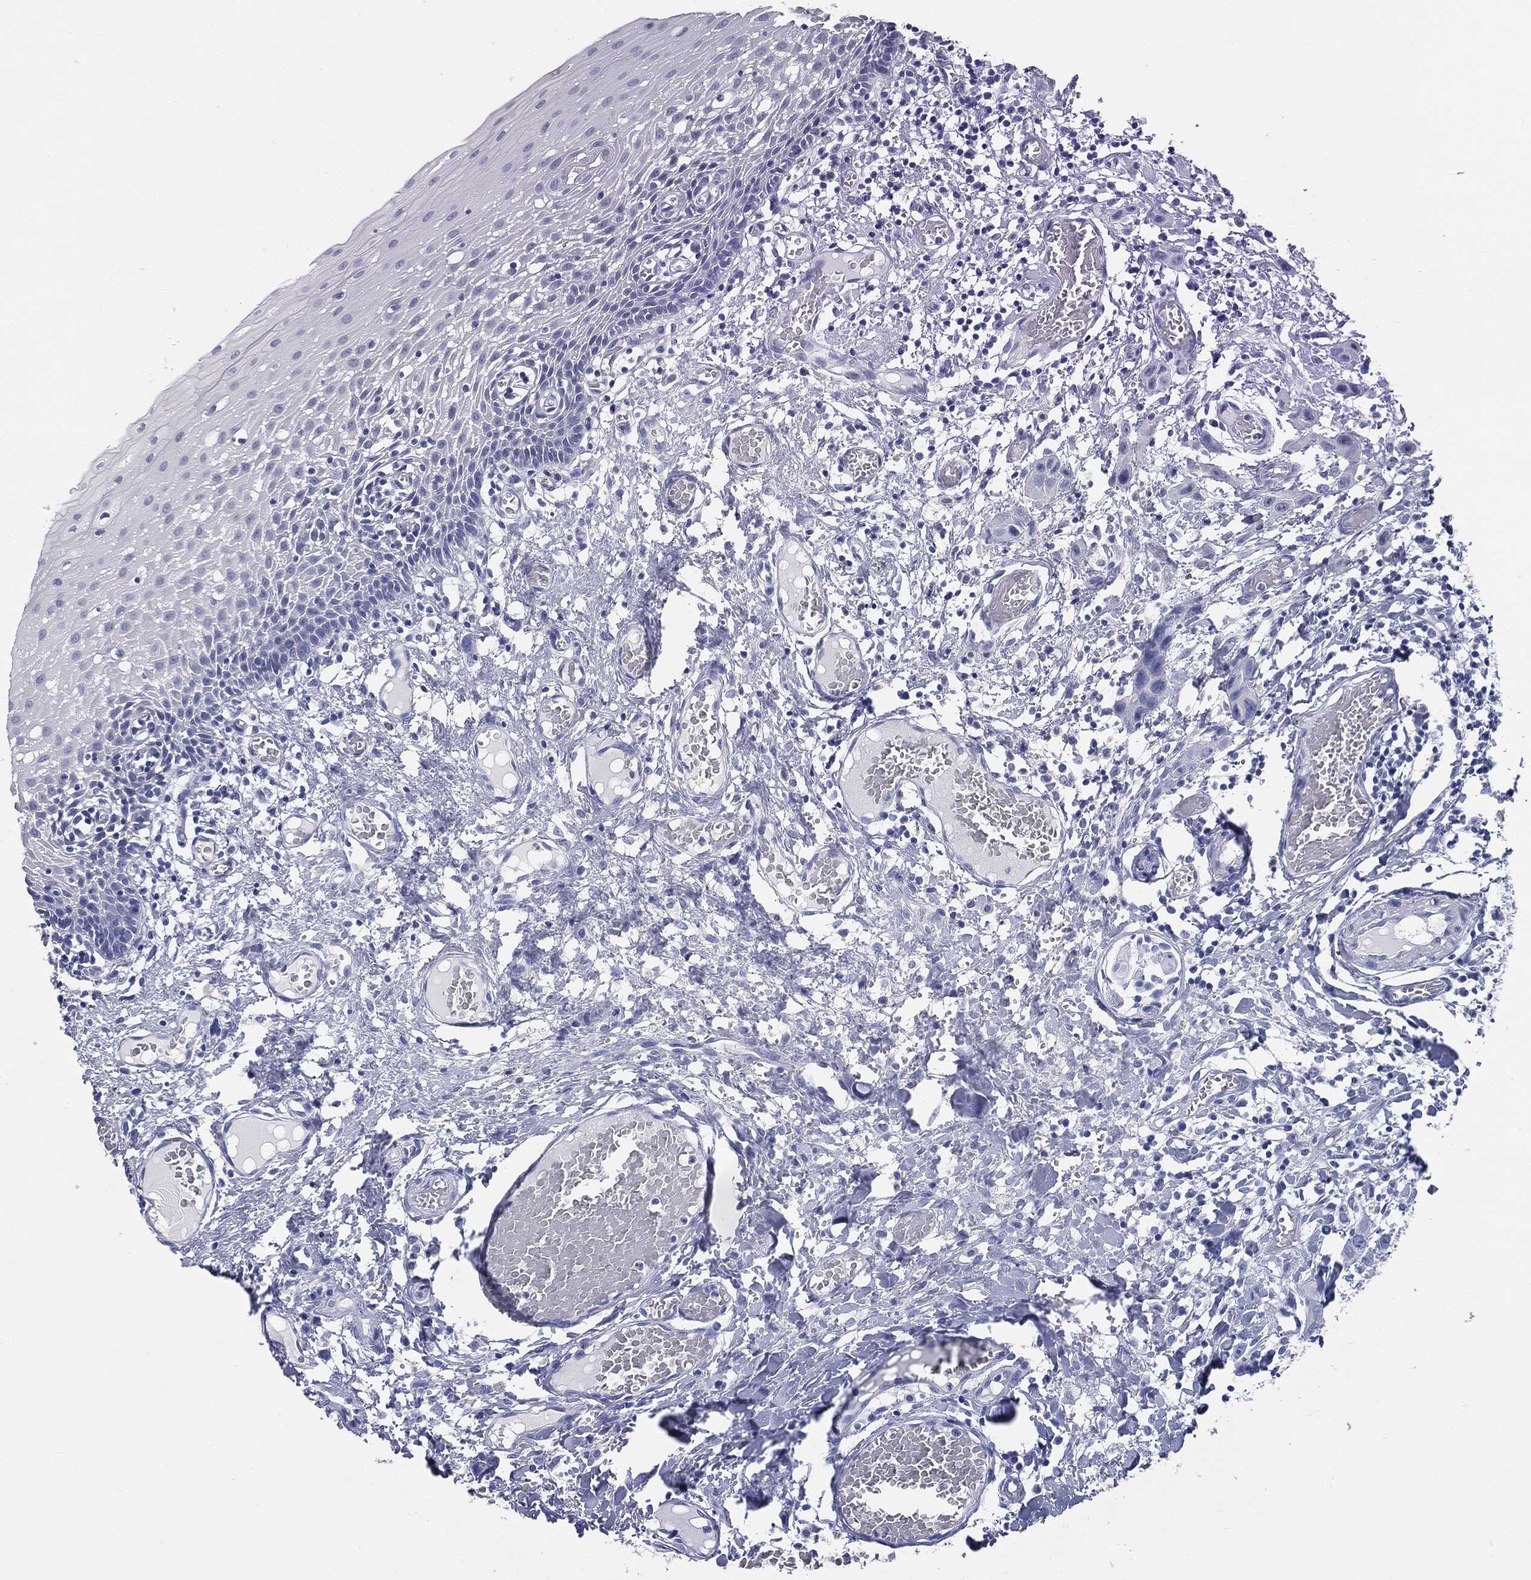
{"staining": {"intensity": "negative", "quantity": "none", "location": "none"}, "tissue": "oral mucosa", "cell_type": "Squamous epithelial cells", "image_type": "normal", "snomed": [{"axis": "morphology", "description": "Normal tissue, NOS"}, {"axis": "morphology", "description": "Squamous cell carcinoma, NOS"}, {"axis": "topography", "description": "Oral tissue"}, {"axis": "topography", "description": "Head-Neck"}], "caption": "This is an immunohistochemistry (IHC) photomicrograph of normal human oral mucosa. There is no staining in squamous epithelial cells.", "gene": "CUZD1", "patient": {"sex": "female", "age": 70}}